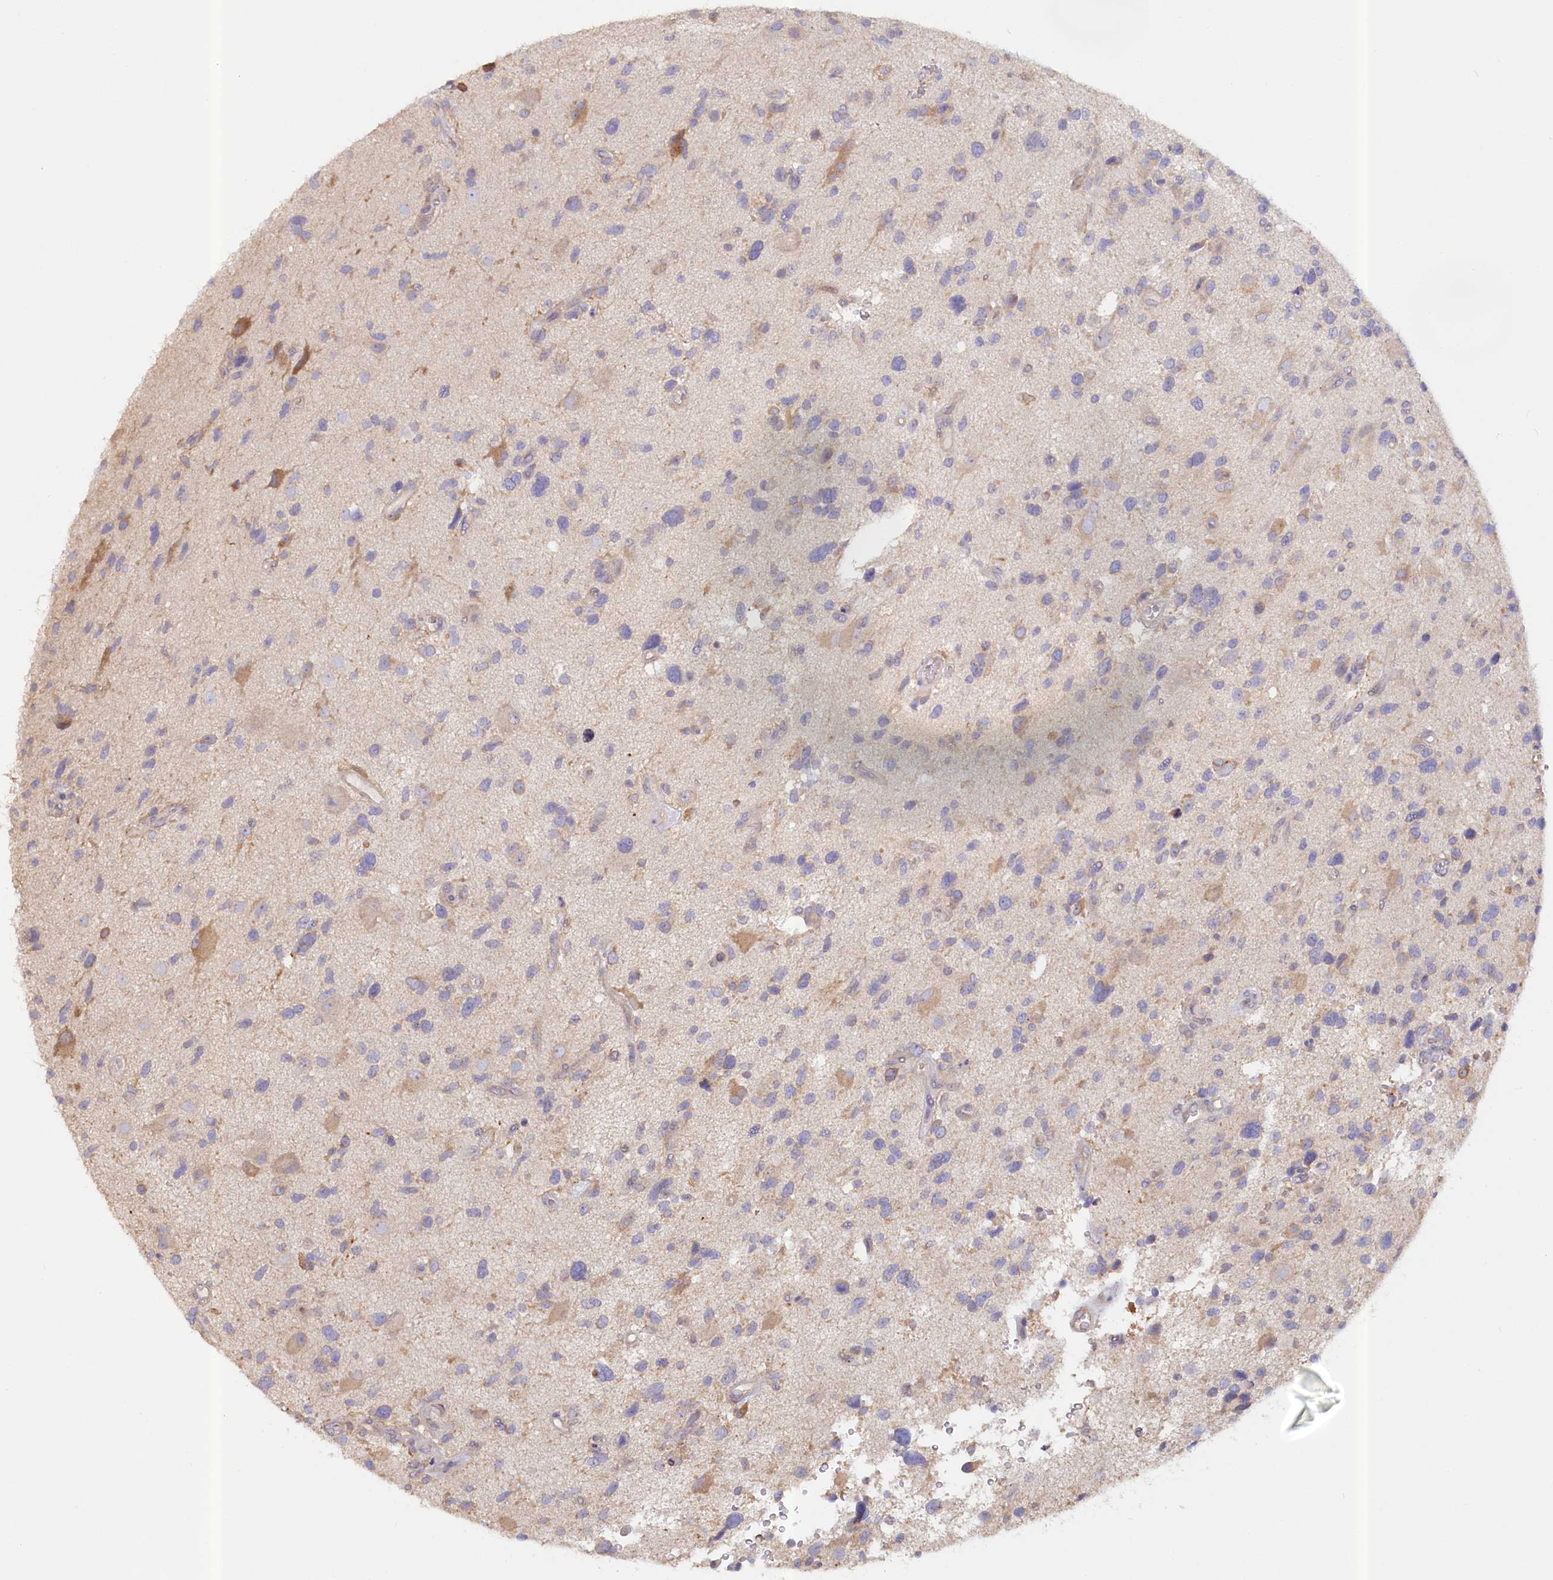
{"staining": {"intensity": "moderate", "quantity": "<25%", "location": "cytoplasmic/membranous"}, "tissue": "glioma", "cell_type": "Tumor cells", "image_type": "cancer", "snomed": [{"axis": "morphology", "description": "Glioma, malignant, High grade"}, {"axis": "topography", "description": "Brain"}], "caption": "Brown immunohistochemical staining in glioma exhibits moderate cytoplasmic/membranous staining in about <25% of tumor cells. (DAB = brown stain, brightfield microscopy at high magnification).", "gene": "PAIP2", "patient": {"sex": "male", "age": 33}}